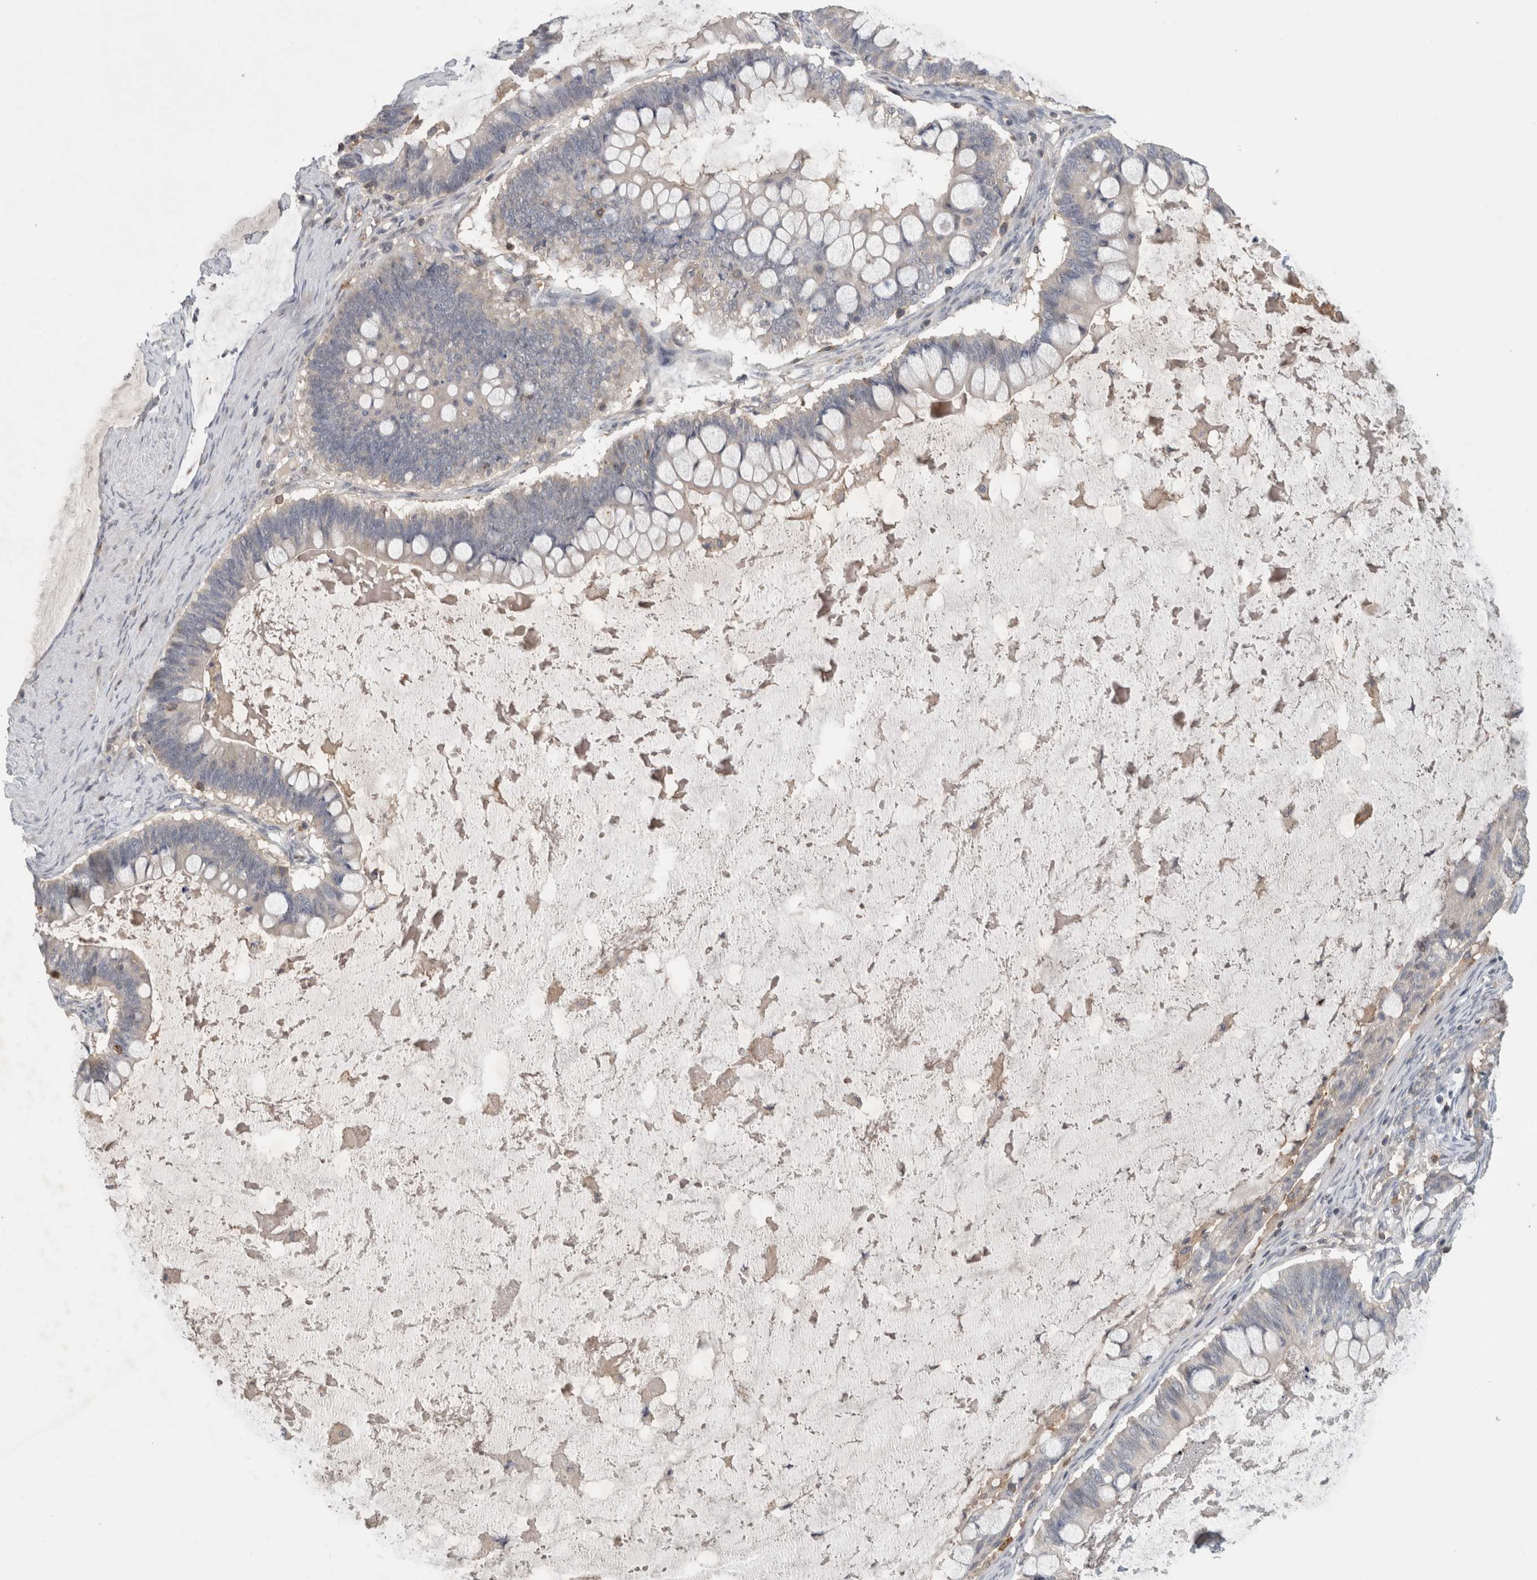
{"staining": {"intensity": "negative", "quantity": "none", "location": "none"}, "tissue": "ovarian cancer", "cell_type": "Tumor cells", "image_type": "cancer", "snomed": [{"axis": "morphology", "description": "Cystadenocarcinoma, mucinous, NOS"}, {"axis": "topography", "description": "Ovary"}], "caption": "This is a histopathology image of immunohistochemistry staining of ovarian cancer, which shows no expression in tumor cells.", "gene": "GFRA2", "patient": {"sex": "female", "age": 61}}